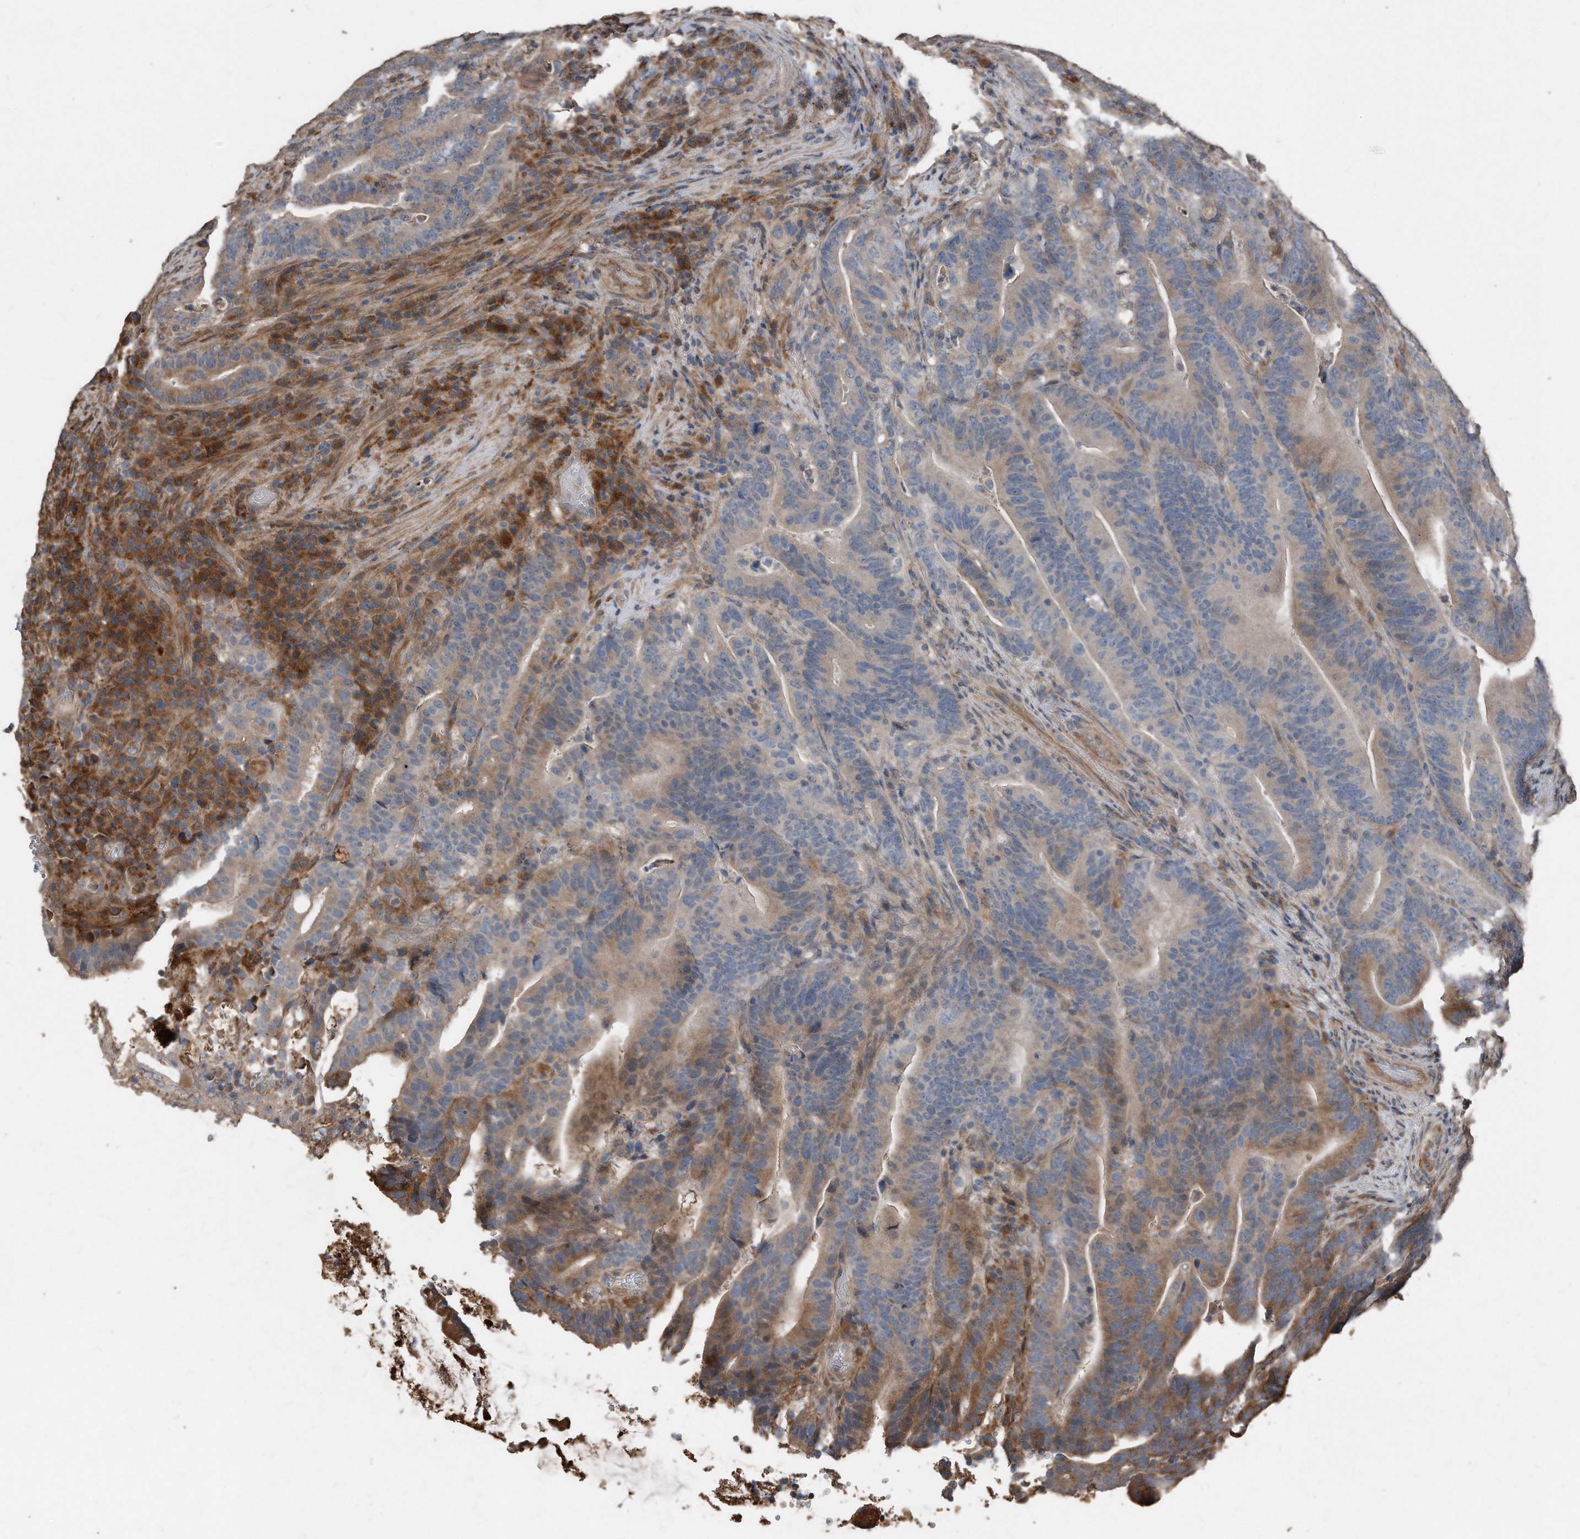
{"staining": {"intensity": "moderate", "quantity": "<25%", "location": "cytoplasmic/membranous"}, "tissue": "colorectal cancer", "cell_type": "Tumor cells", "image_type": "cancer", "snomed": [{"axis": "morphology", "description": "Adenocarcinoma, NOS"}, {"axis": "topography", "description": "Colon"}], "caption": "Human colorectal cancer stained for a protein (brown) demonstrates moderate cytoplasmic/membranous positive staining in about <25% of tumor cells.", "gene": "ANKRD10", "patient": {"sex": "female", "age": 66}}